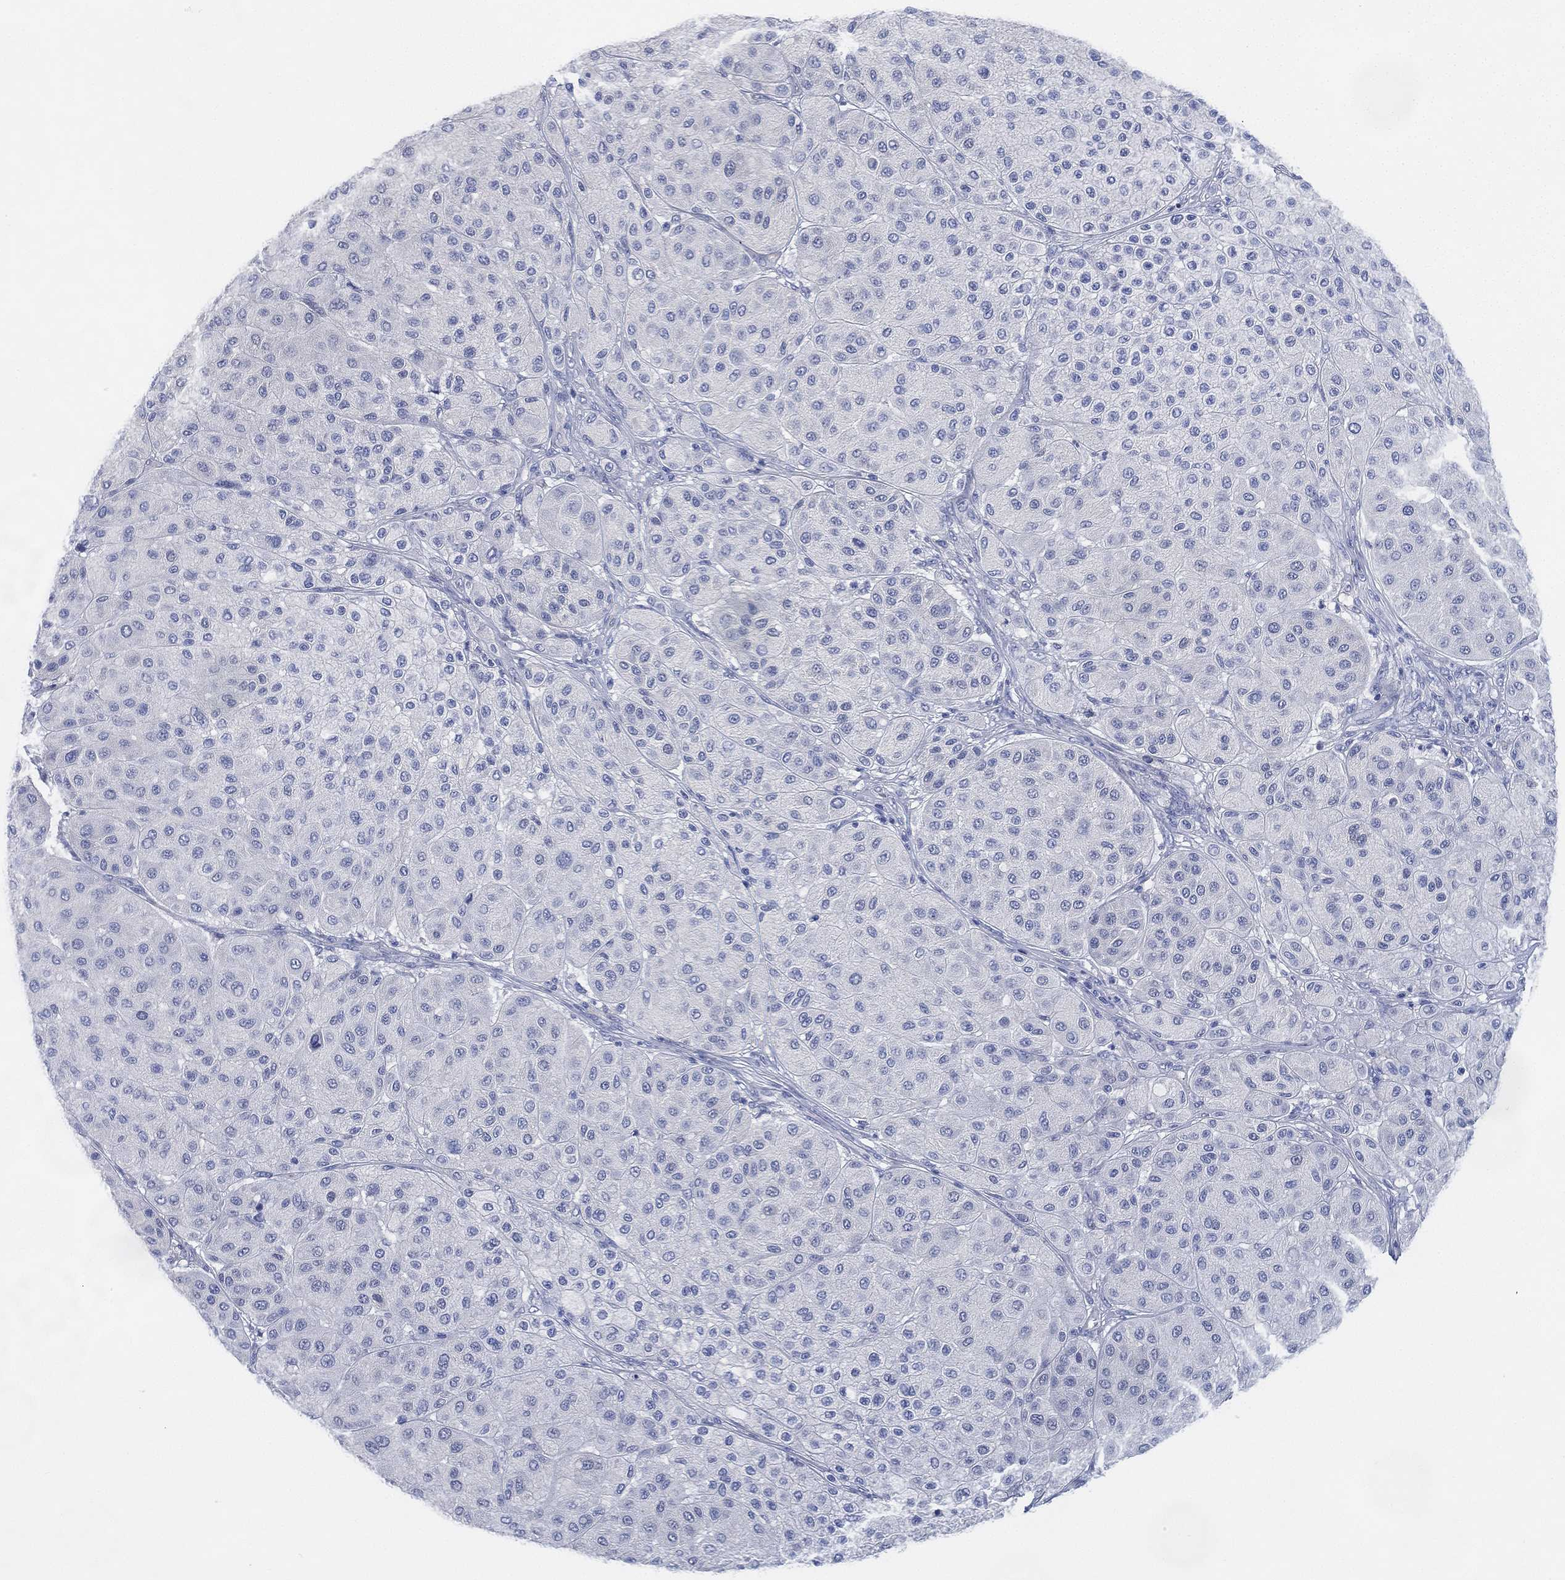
{"staining": {"intensity": "negative", "quantity": "none", "location": "none"}, "tissue": "melanoma", "cell_type": "Tumor cells", "image_type": "cancer", "snomed": [{"axis": "morphology", "description": "Malignant melanoma, Metastatic site"}, {"axis": "topography", "description": "Smooth muscle"}], "caption": "Human malignant melanoma (metastatic site) stained for a protein using IHC reveals no staining in tumor cells.", "gene": "CCDC70", "patient": {"sex": "male", "age": 41}}